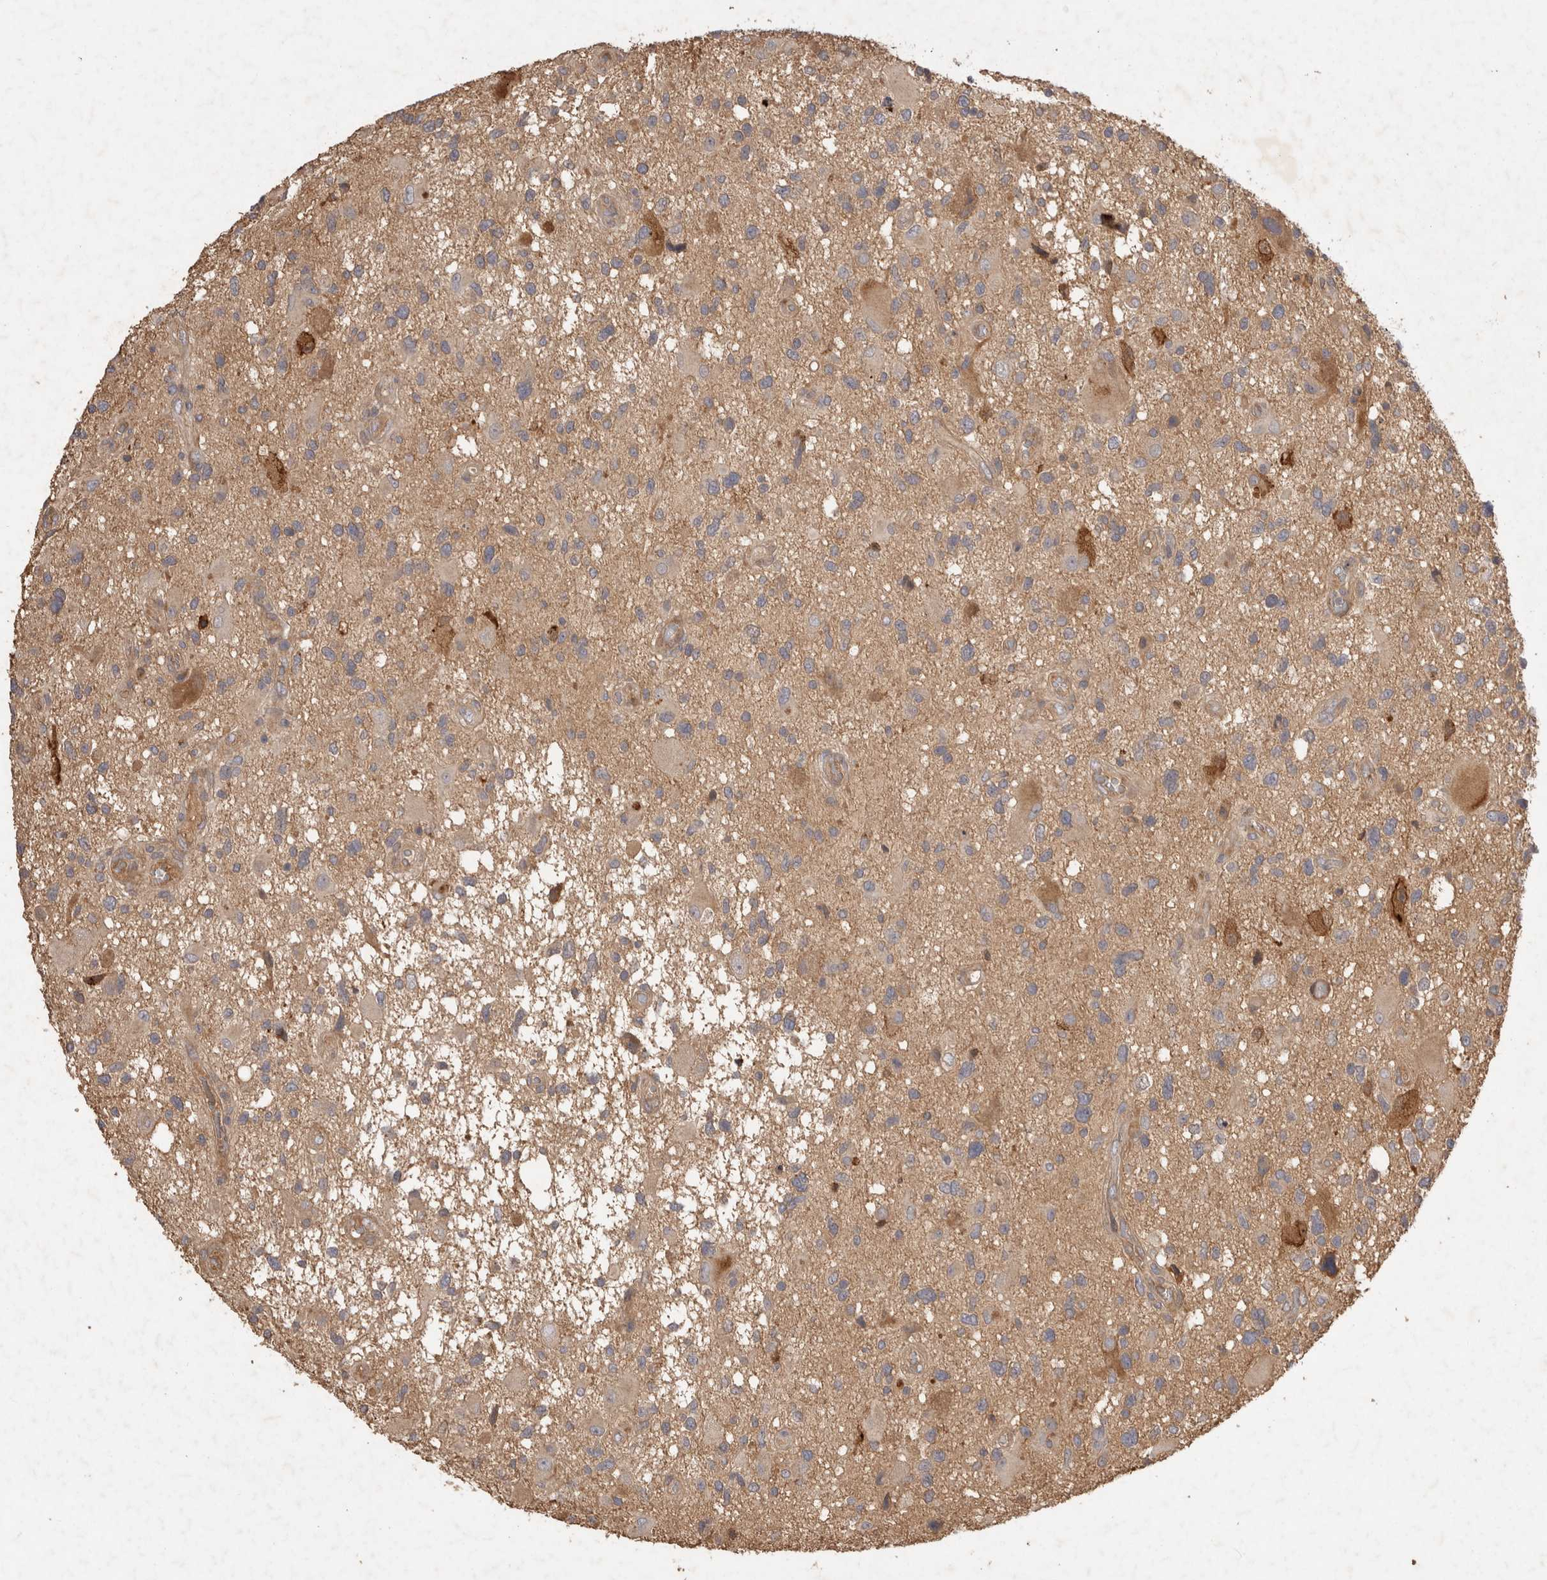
{"staining": {"intensity": "weak", "quantity": ">75%", "location": "cytoplasmic/membranous"}, "tissue": "glioma", "cell_type": "Tumor cells", "image_type": "cancer", "snomed": [{"axis": "morphology", "description": "Glioma, malignant, High grade"}, {"axis": "topography", "description": "Brain"}], "caption": "Protein expression analysis of human malignant glioma (high-grade) reveals weak cytoplasmic/membranous expression in approximately >75% of tumor cells. The staining was performed using DAB (3,3'-diaminobenzidine), with brown indicating positive protein expression. Nuclei are stained blue with hematoxylin.", "gene": "PPP1R42", "patient": {"sex": "male", "age": 33}}